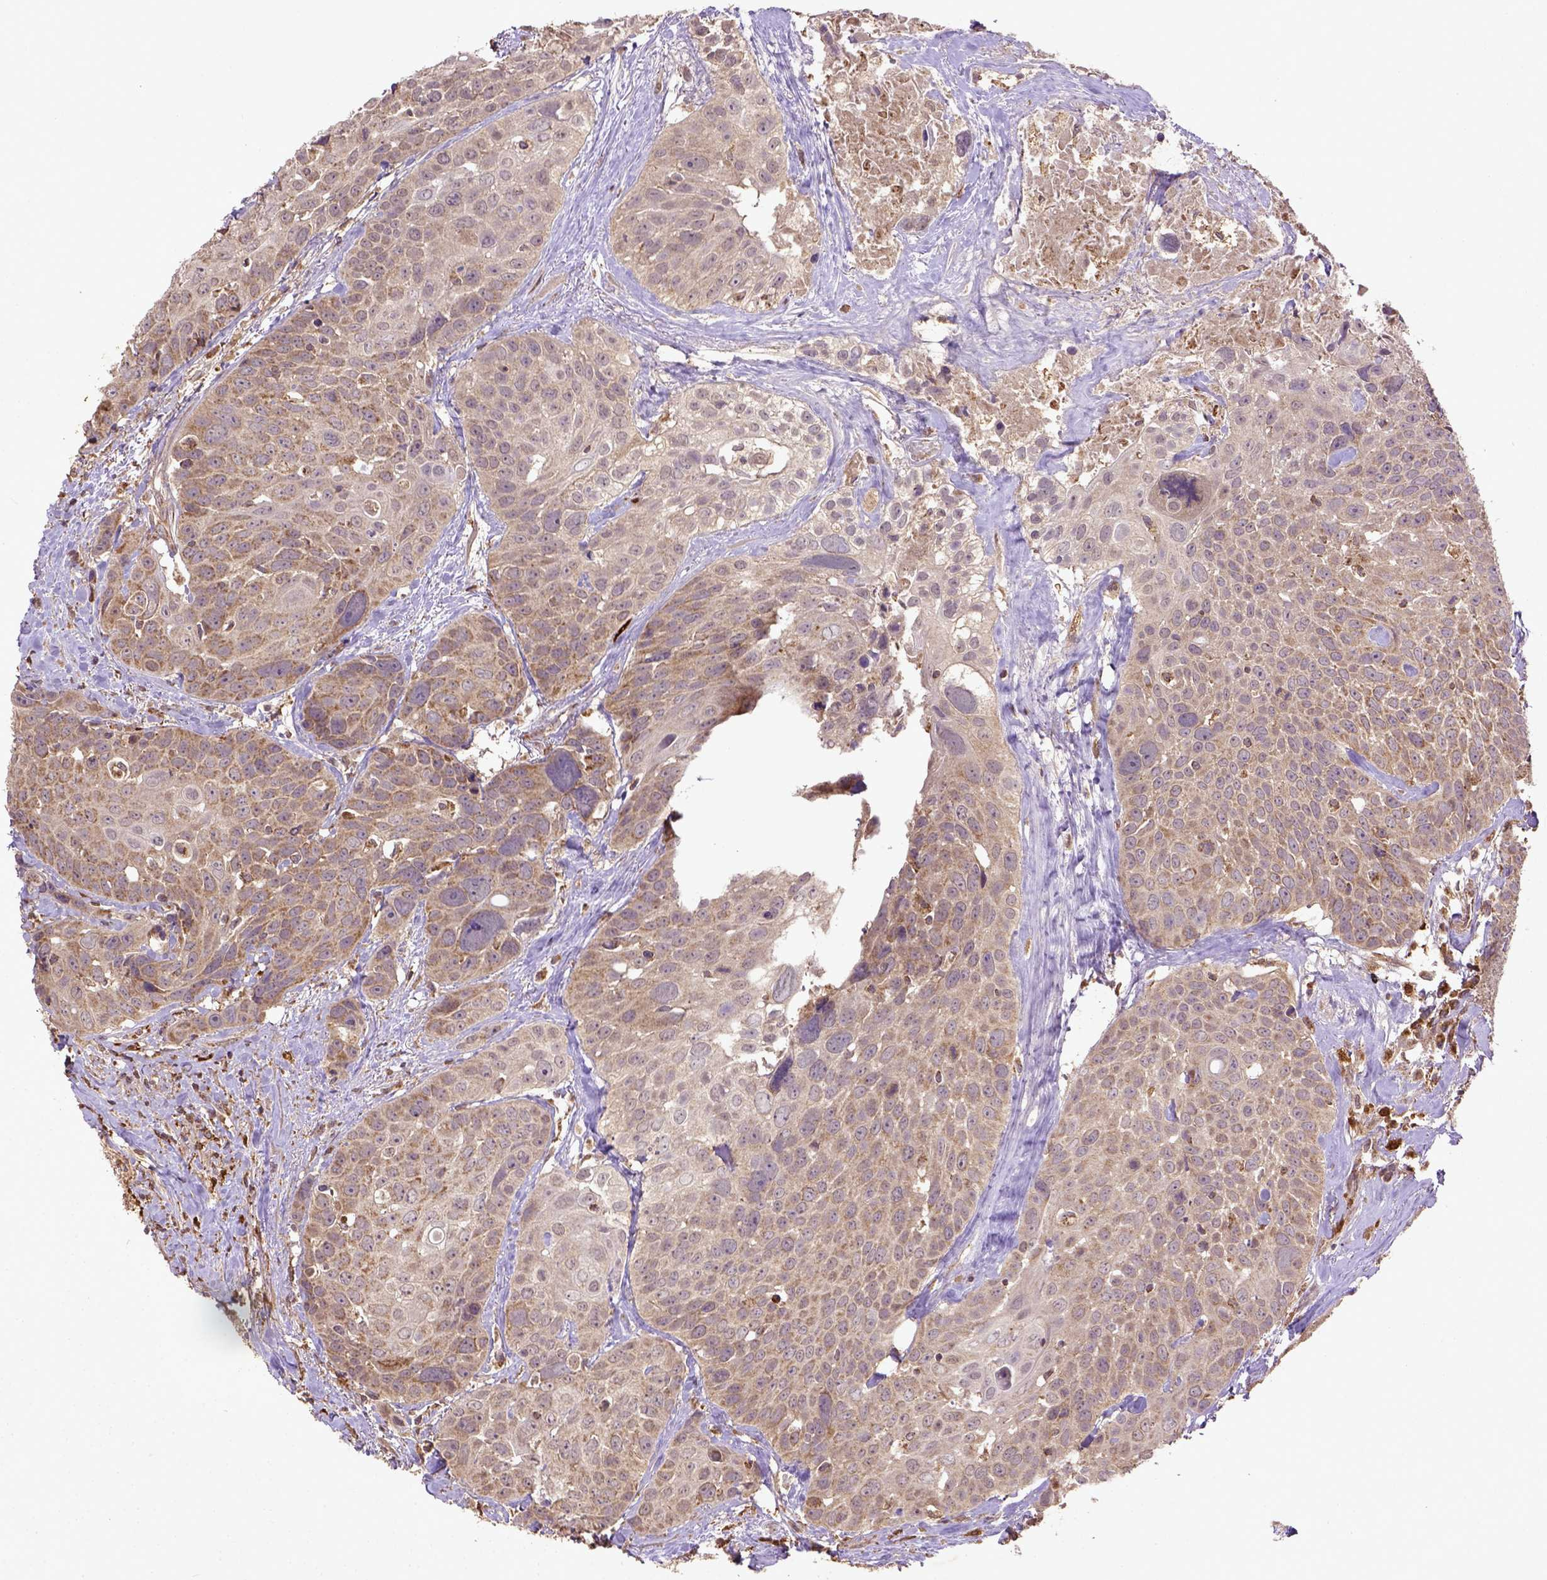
{"staining": {"intensity": "moderate", "quantity": ">75%", "location": "cytoplasmic/membranous"}, "tissue": "head and neck cancer", "cell_type": "Tumor cells", "image_type": "cancer", "snomed": [{"axis": "morphology", "description": "Squamous cell carcinoma, NOS"}, {"axis": "topography", "description": "Oral tissue"}, {"axis": "topography", "description": "Head-Neck"}], "caption": "High-magnification brightfield microscopy of head and neck squamous cell carcinoma stained with DAB (3,3'-diaminobenzidine) (brown) and counterstained with hematoxylin (blue). tumor cells exhibit moderate cytoplasmic/membranous positivity is appreciated in approximately>75% of cells. (IHC, brightfield microscopy, high magnification).", "gene": "MT-CO1", "patient": {"sex": "male", "age": 56}}